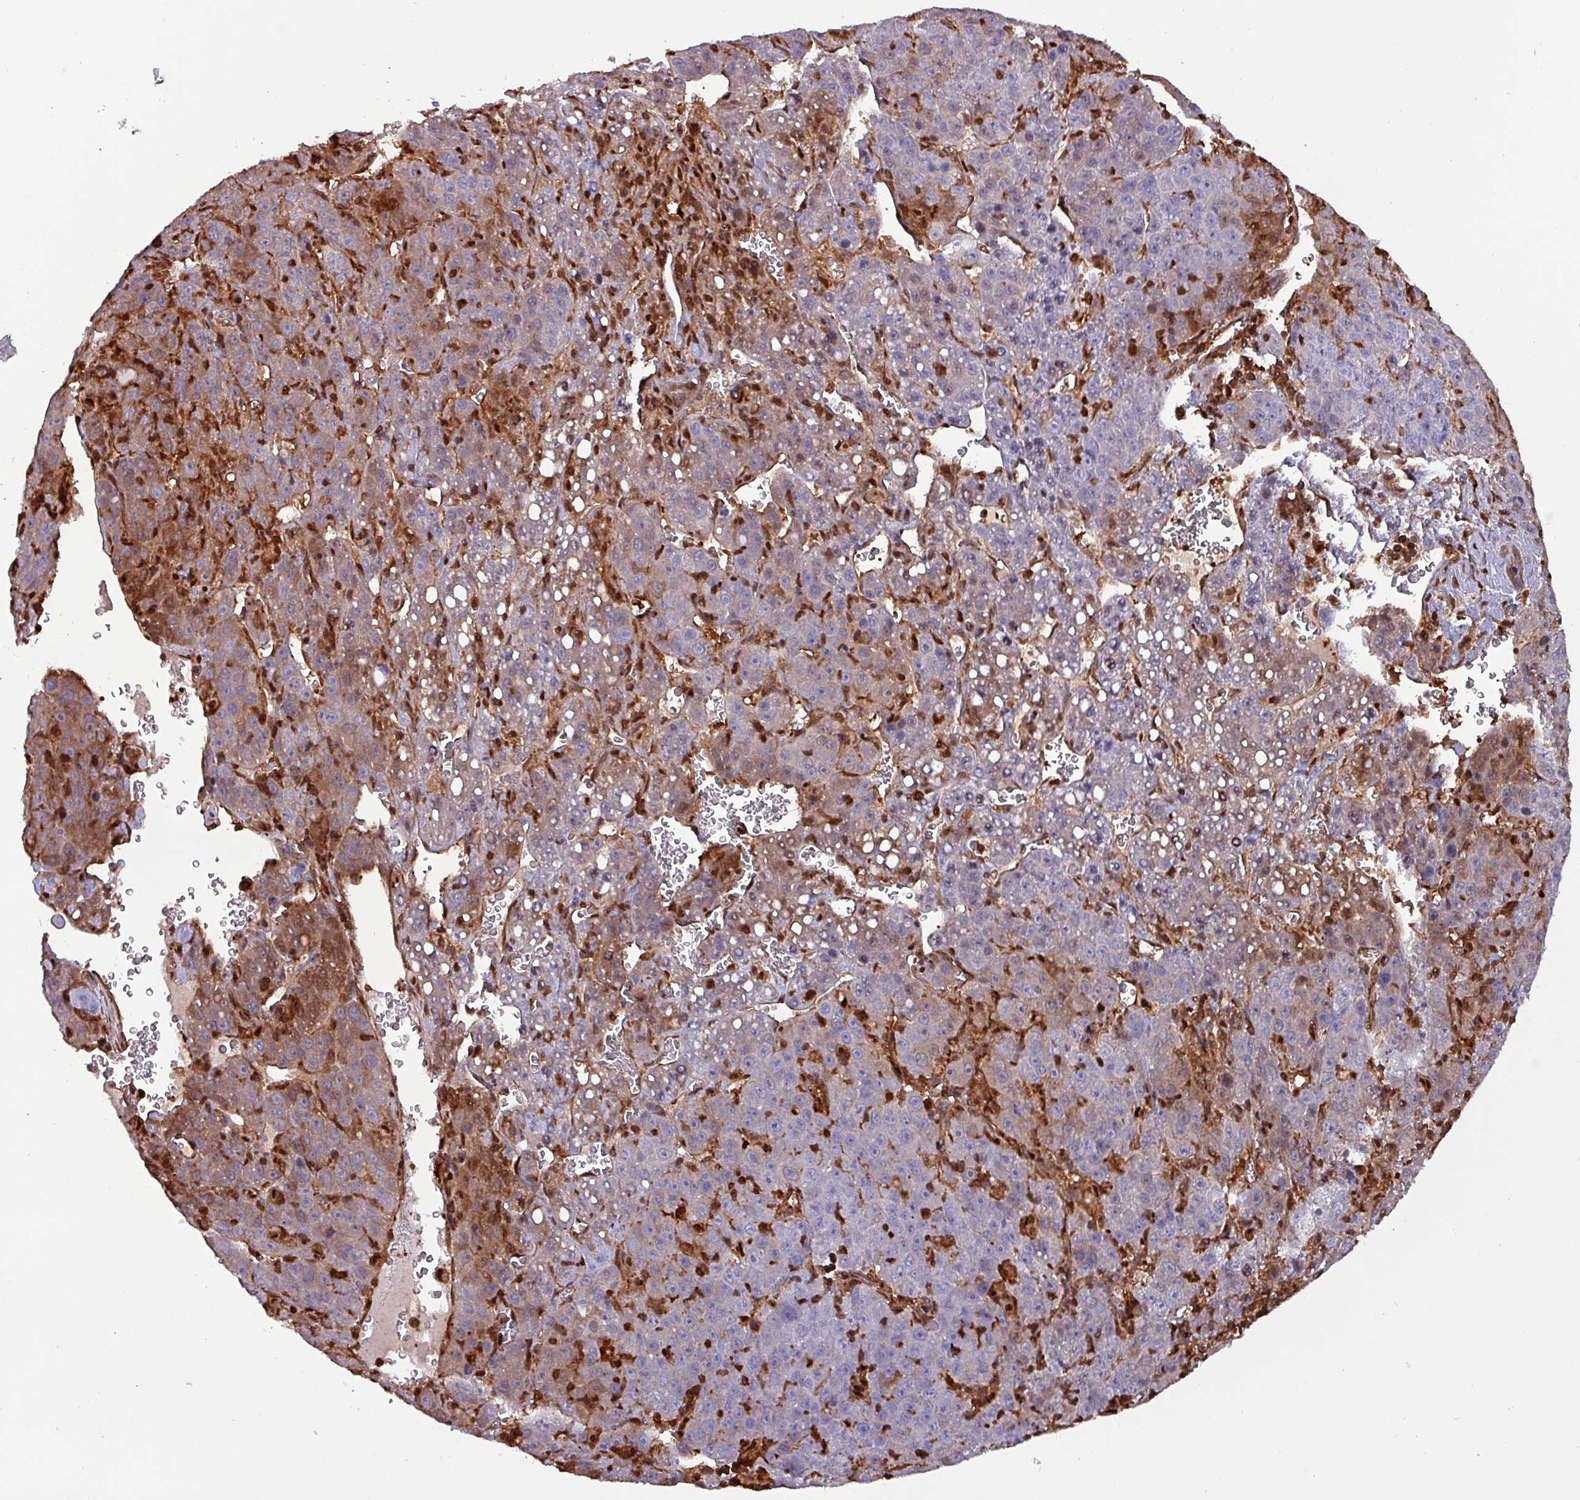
{"staining": {"intensity": "moderate", "quantity": "<25%", "location": "cytoplasmic/membranous,nuclear"}, "tissue": "liver cancer", "cell_type": "Tumor cells", "image_type": "cancer", "snomed": [{"axis": "morphology", "description": "Carcinoma, Hepatocellular, NOS"}, {"axis": "topography", "description": "Liver"}], "caption": "IHC (DAB (3,3'-diaminobenzidine)) staining of liver cancer shows moderate cytoplasmic/membranous and nuclear protein staining in approximately <25% of tumor cells.", "gene": "PSMB8", "patient": {"sex": "female", "age": 53}}